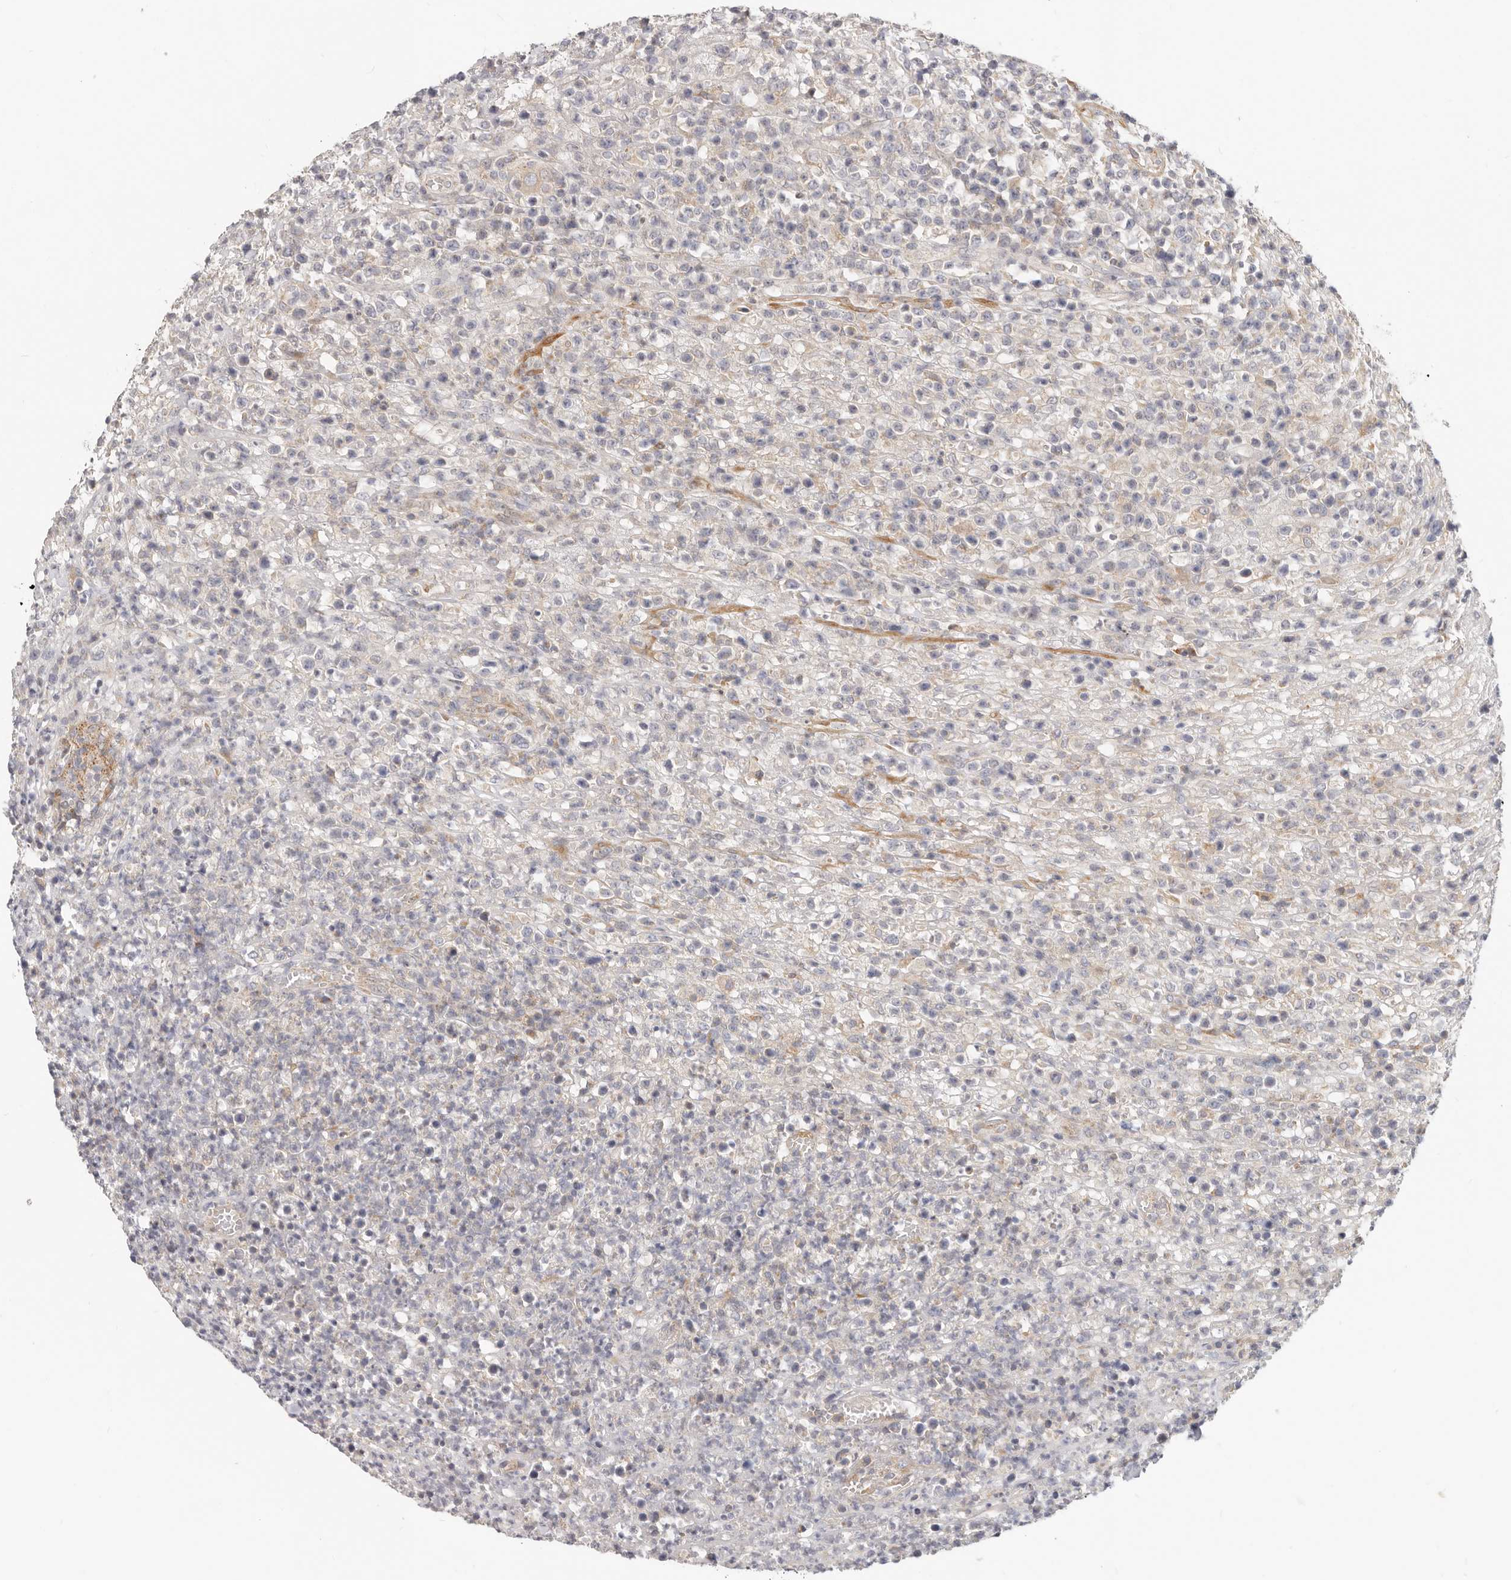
{"staining": {"intensity": "negative", "quantity": "none", "location": "none"}, "tissue": "lymphoma", "cell_type": "Tumor cells", "image_type": "cancer", "snomed": [{"axis": "morphology", "description": "Malignant lymphoma, non-Hodgkin's type, High grade"}, {"axis": "topography", "description": "Colon"}], "caption": "Immunohistochemical staining of lymphoma demonstrates no significant expression in tumor cells. (DAB immunohistochemistry, high magnification).", "gene": "TFB2M", "patient": {"sex": "female", "age": 53}}